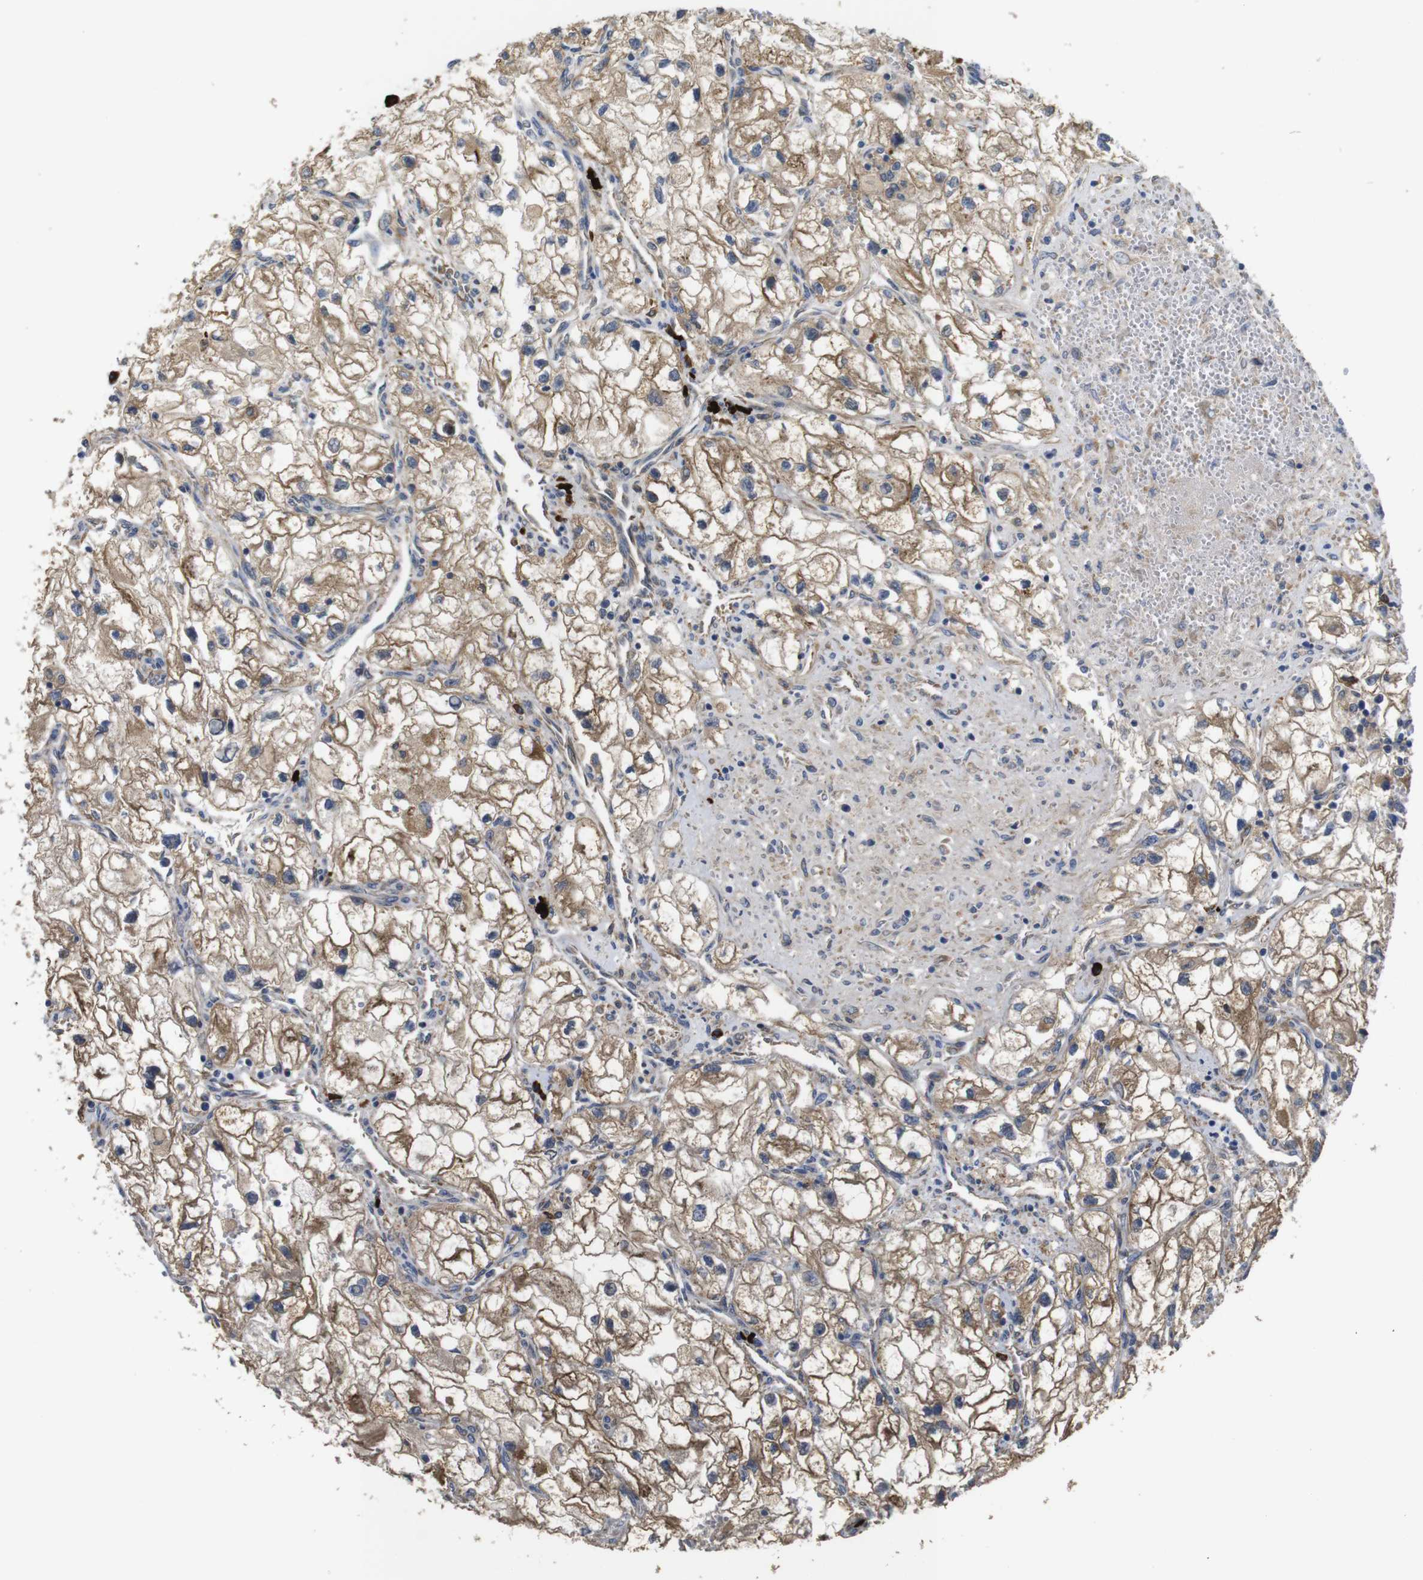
{"staining": {"intensity": "moderate", "quantity": ">75%", "location": "cytoplasmic/membranous"}, "tissue": "renal cancer", "cell_type": "Tumor cells", "image_type": "cancer", "snomed": [{"axis": "morphology", "description": "Adenocarcinoma, NOS"}, {"axis": "topography", "description": "Kidney"}], "caption": "DAB immunohistochemical staining of human renal cancer (adenocarcinoma) exhibits moderate cytoplasmic/membranous protein staining in about >75% of tumor cells. (DAB IHC, brown staining for protein, blue staining for nuclei).", "gene": "UBE2G2", "patient": {"sex": "female", "age": 70}}